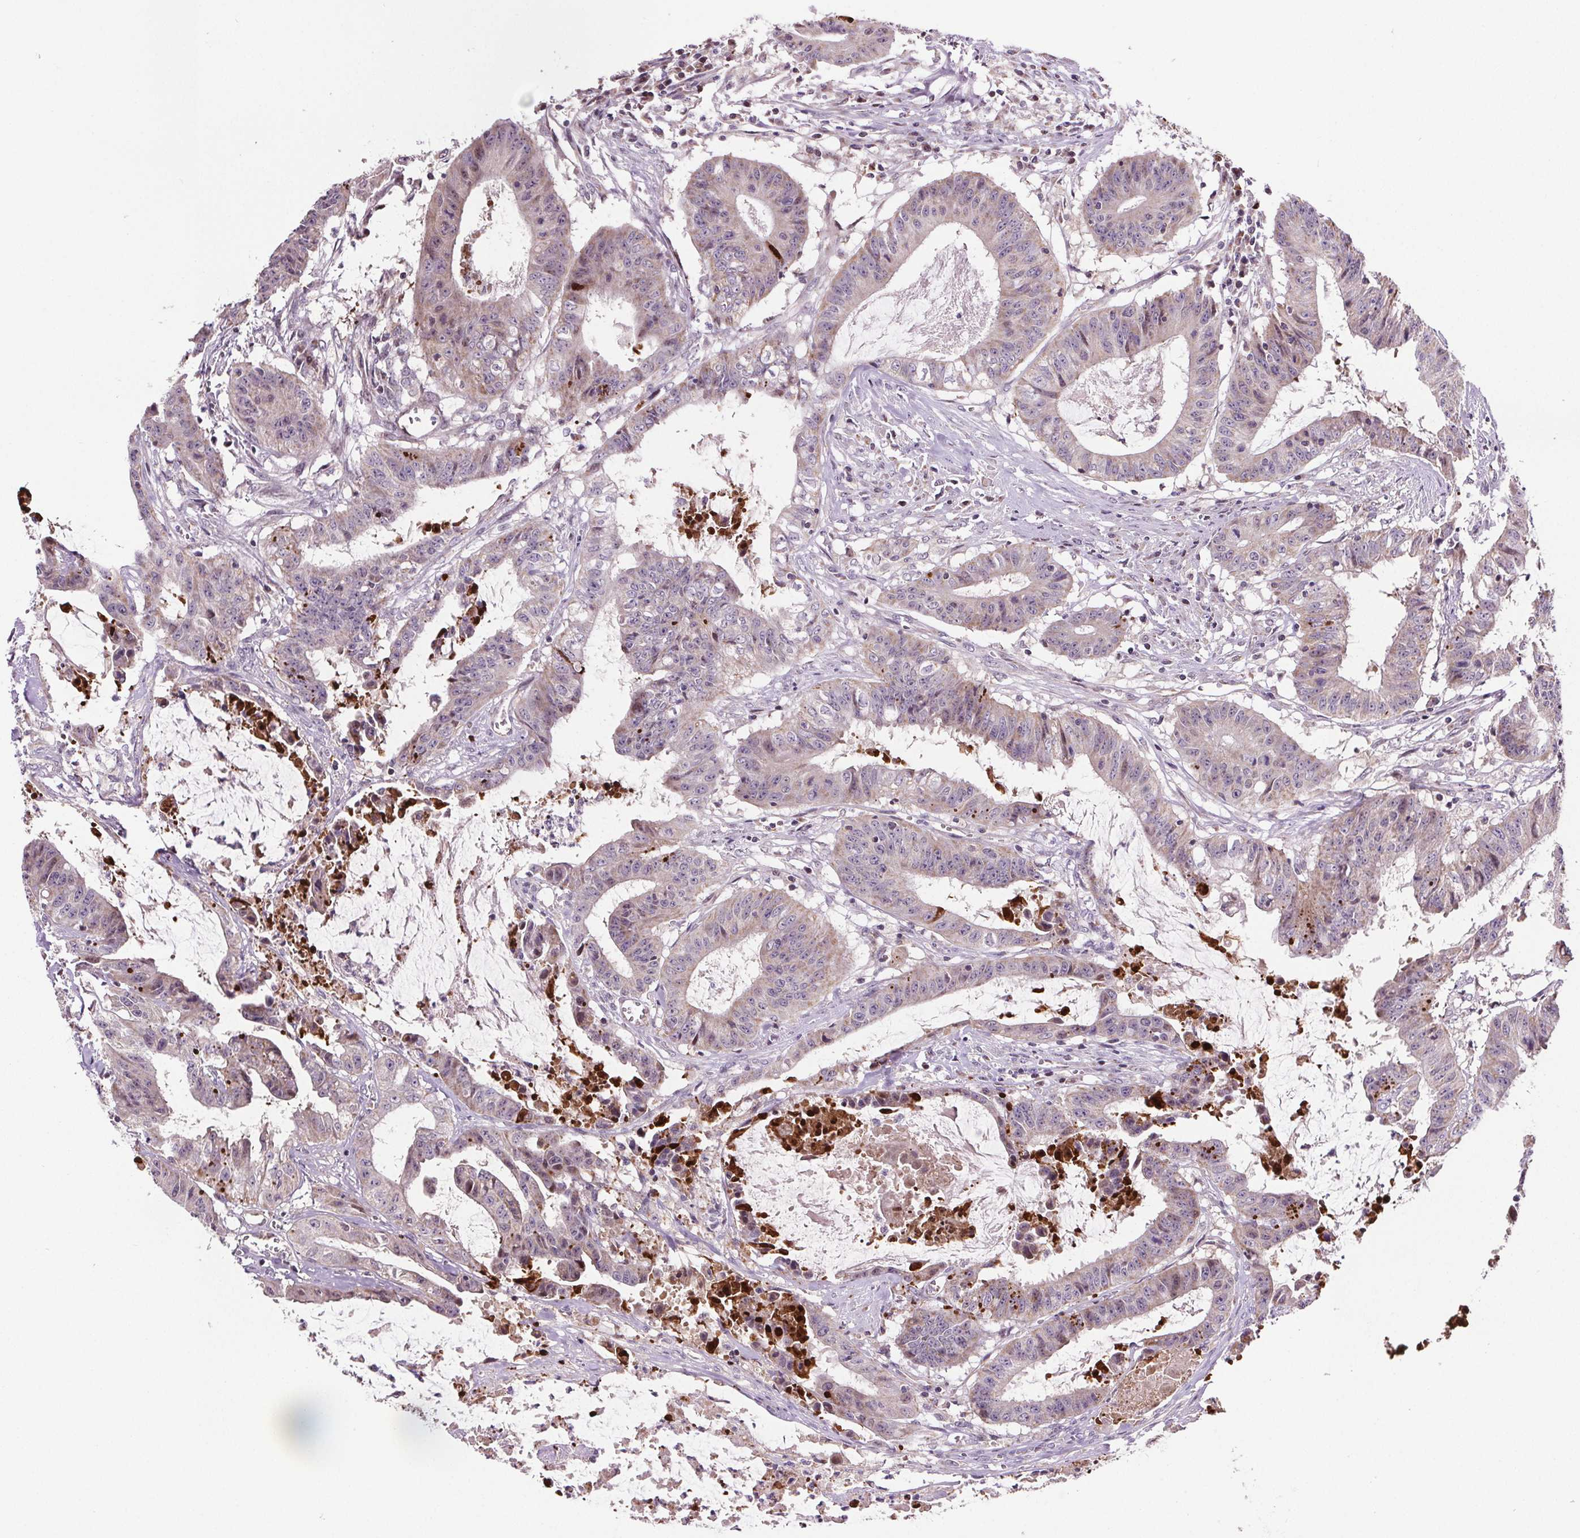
{"staining": {"intensity": "weak", "quantity": "<25%", "location": "cytoplasmic/membranous"}, "tissue": "colorectal cancer", "cell_type": "Tumor cells", "image_type": "cancer", "snomed": [{"axis": "morphology", "description": "Adenocarcinoma, NOS"}, {"axis": "topography", "description": "Colon"}], "caption": "This is a micrograph of IHC staining of colorectal adenocarcinoma, which shows no positivity in tumor cells.", "gene": "SUCLA2", "patient": {"sex": "male", "age": 33}}